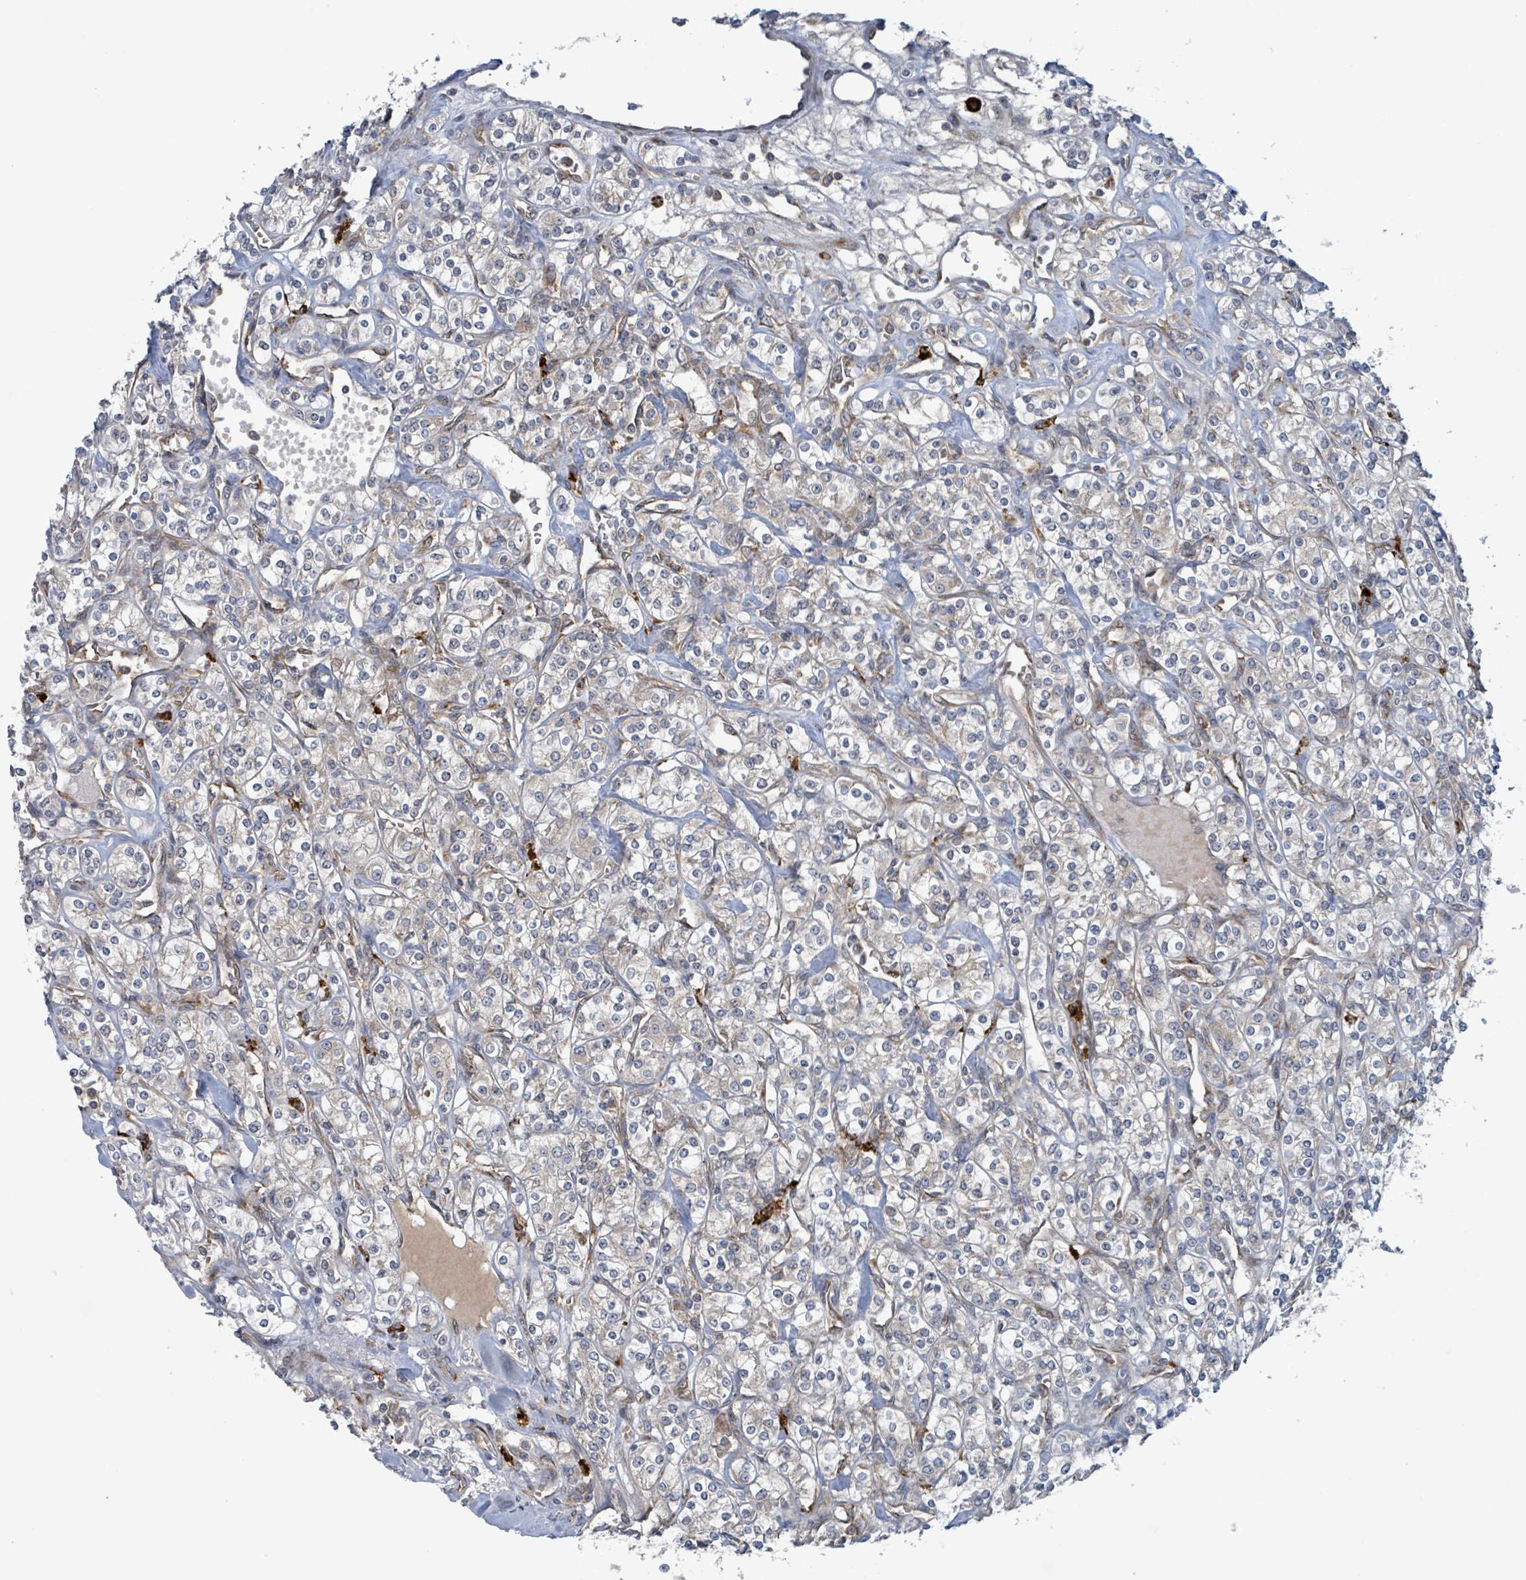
{"staining": {"intensity": "negative", "quantity": "none", "location": "none"}, "tissue": "renal cancer", "cell_type": "Tumor cells", "image_type": "cancer", "snomed": [{"axis": "morphology", "description": "Adenocarcinoma, NOS"}, {"axis": "topography", "description": "Kidney"}], "caption": "Micrograph shows no protein positivity in tumor cells of adenocarcinoma (renal) tissue.", "gene": "OR51E1", "patient": {"sex": "male", "age": 77}}